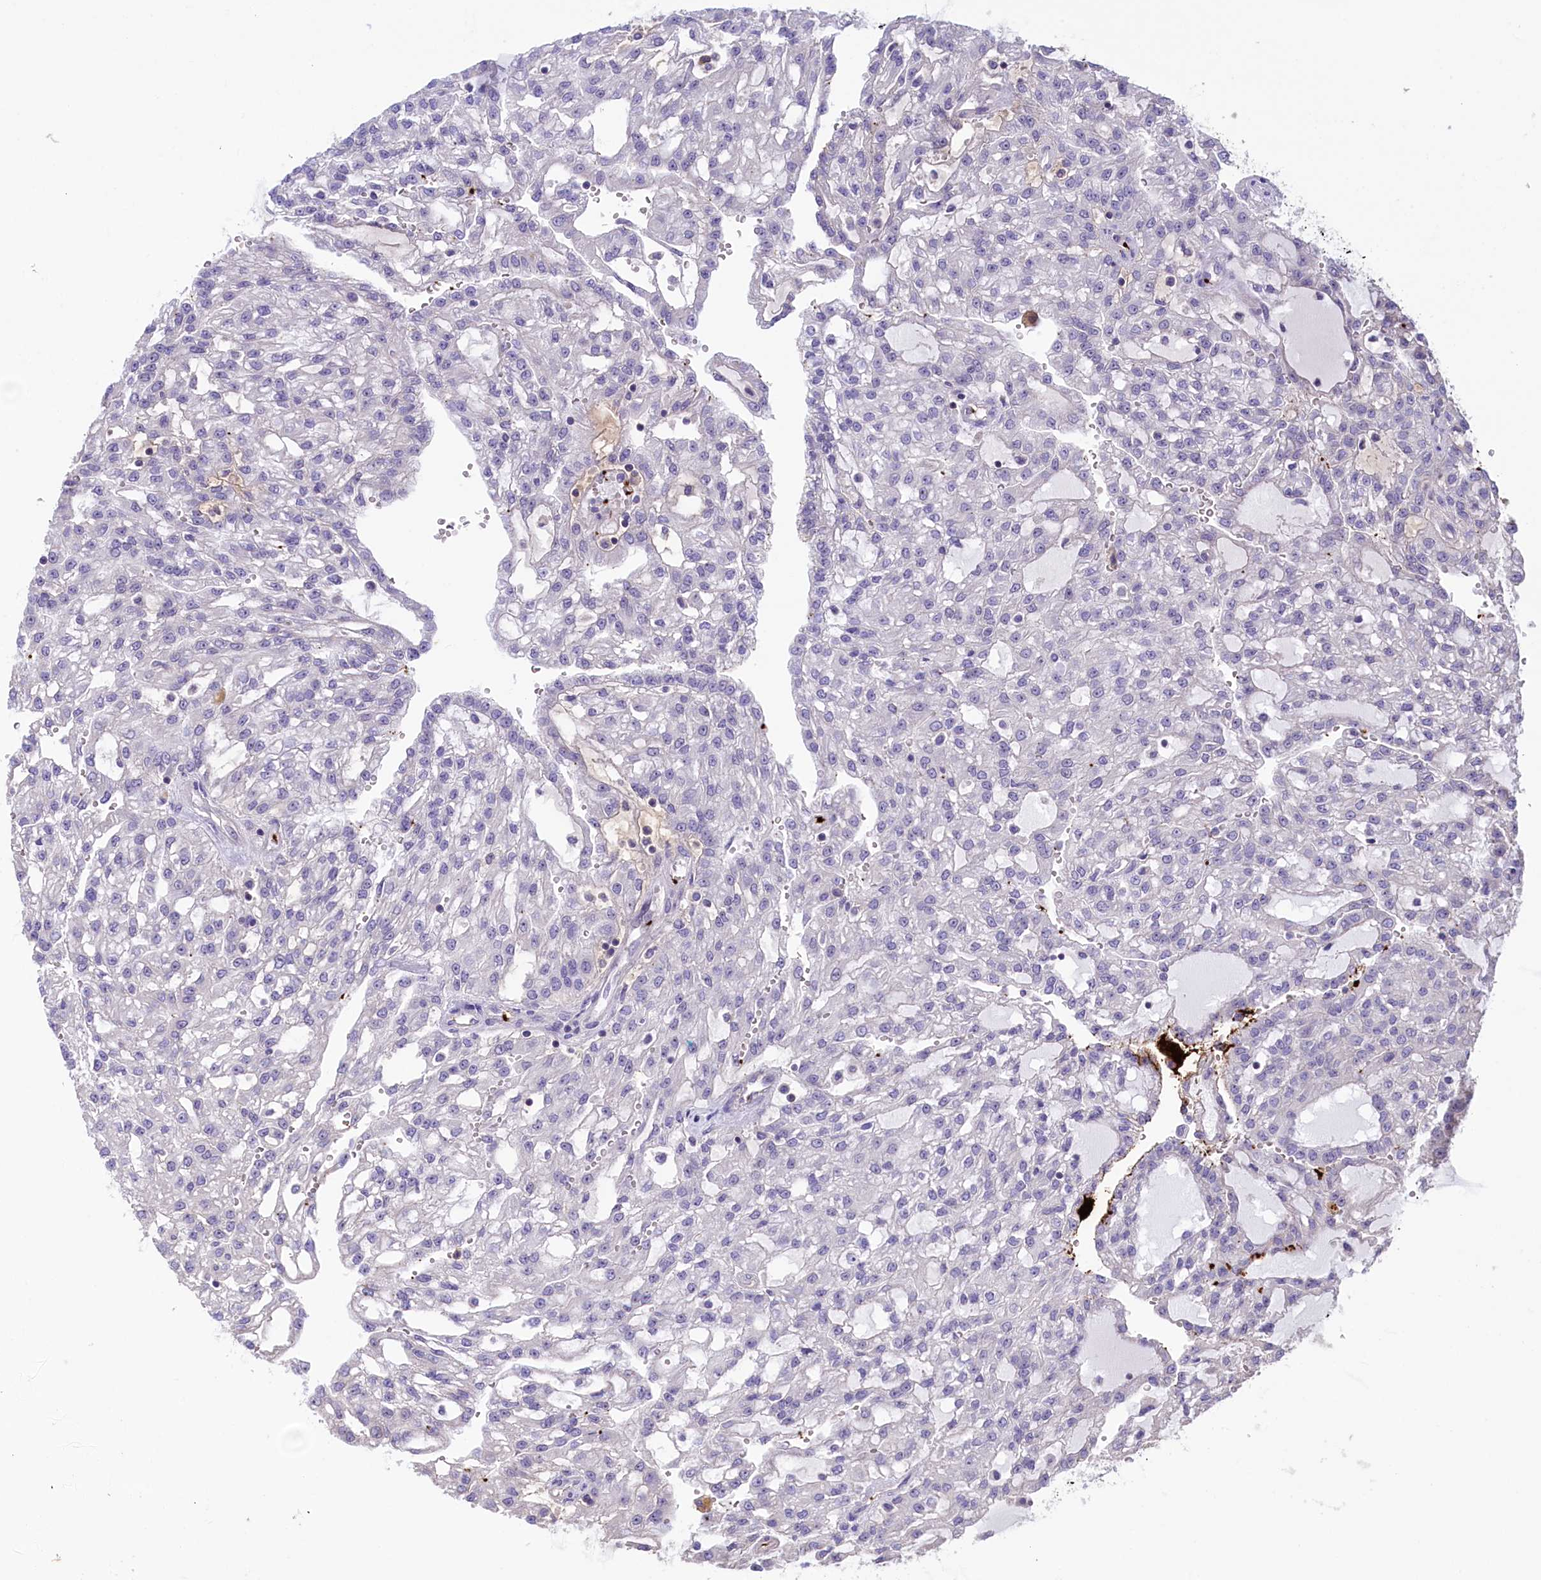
{"staining": {"intensity": "negative", "quantity": "none", "location": "none"}, "tissue": "renal cancer", "cell_type": "Tumor cells", "image_type": "cancer", "snomed": [{"axis": "morphology", "description": "Adenocarcinoma, NOS"}, {"axis": "topography", "description": "Kidney"}], "caption": "High power microscopy photomicrograph of an immunohistochemistry (IHC) histopathology image of renal cancer (adenocarcinoma), revealing no significant staining in tumor cells.", "gene": "HEATR3", "patient": {"sex": "male", "age": 63}}